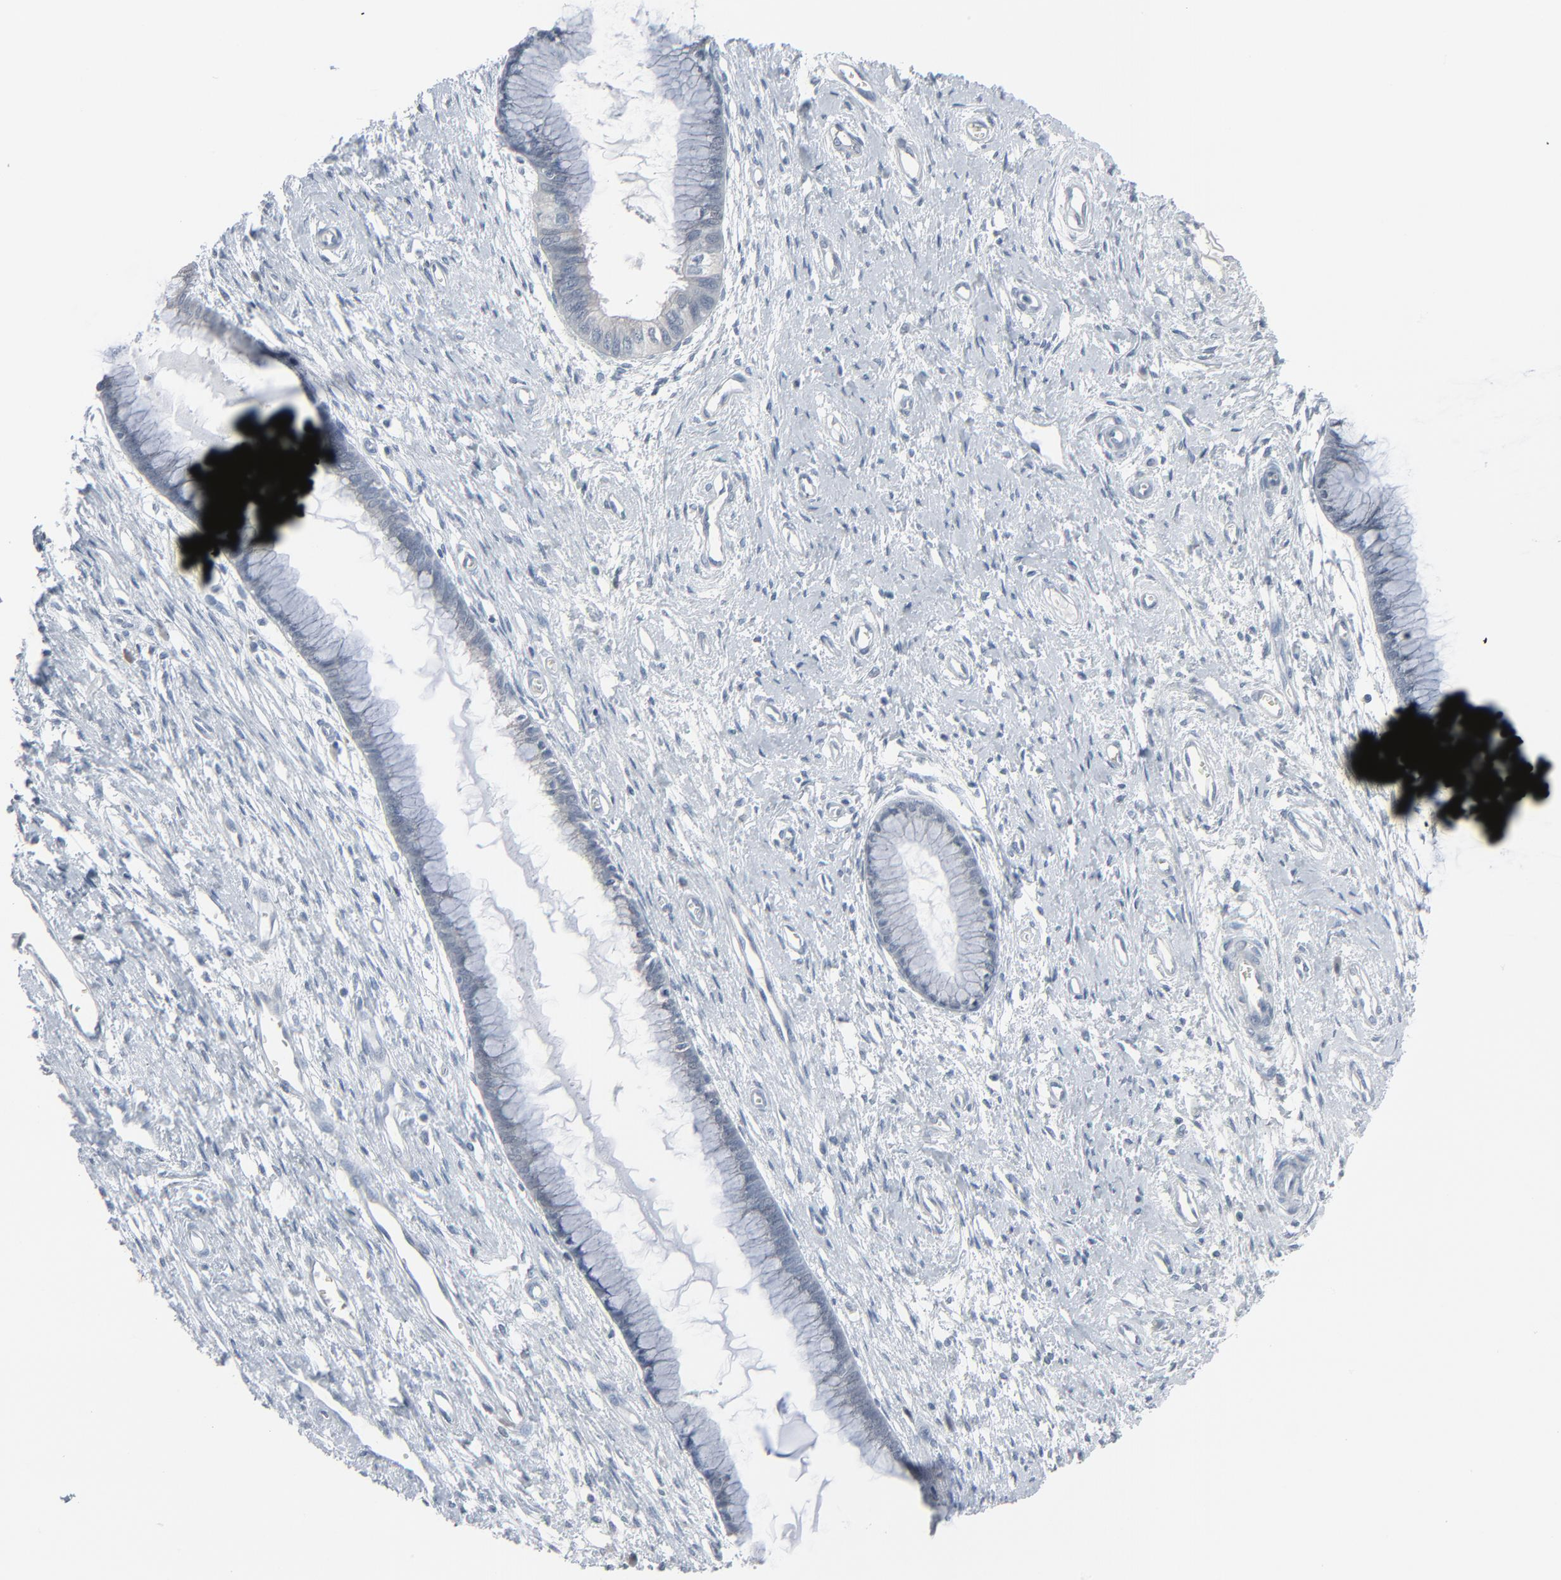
{"staining": {"intensity": "negative", "quantity": "none", "location": "none"}, "tissue": "cervix", "cell_type": "Glandular cells", "image_type": "normal", "snomed": [{"axis": "morphology", "description": "Normal tissue, NOS"}, {"axis": "topography", "description": "Cervix"}], "caption": "The photomicrograph reveals no significant staining in glandular cells of cervix.", "gene": "SAGE1", "patient": {"sex": "female", "age": 55}}